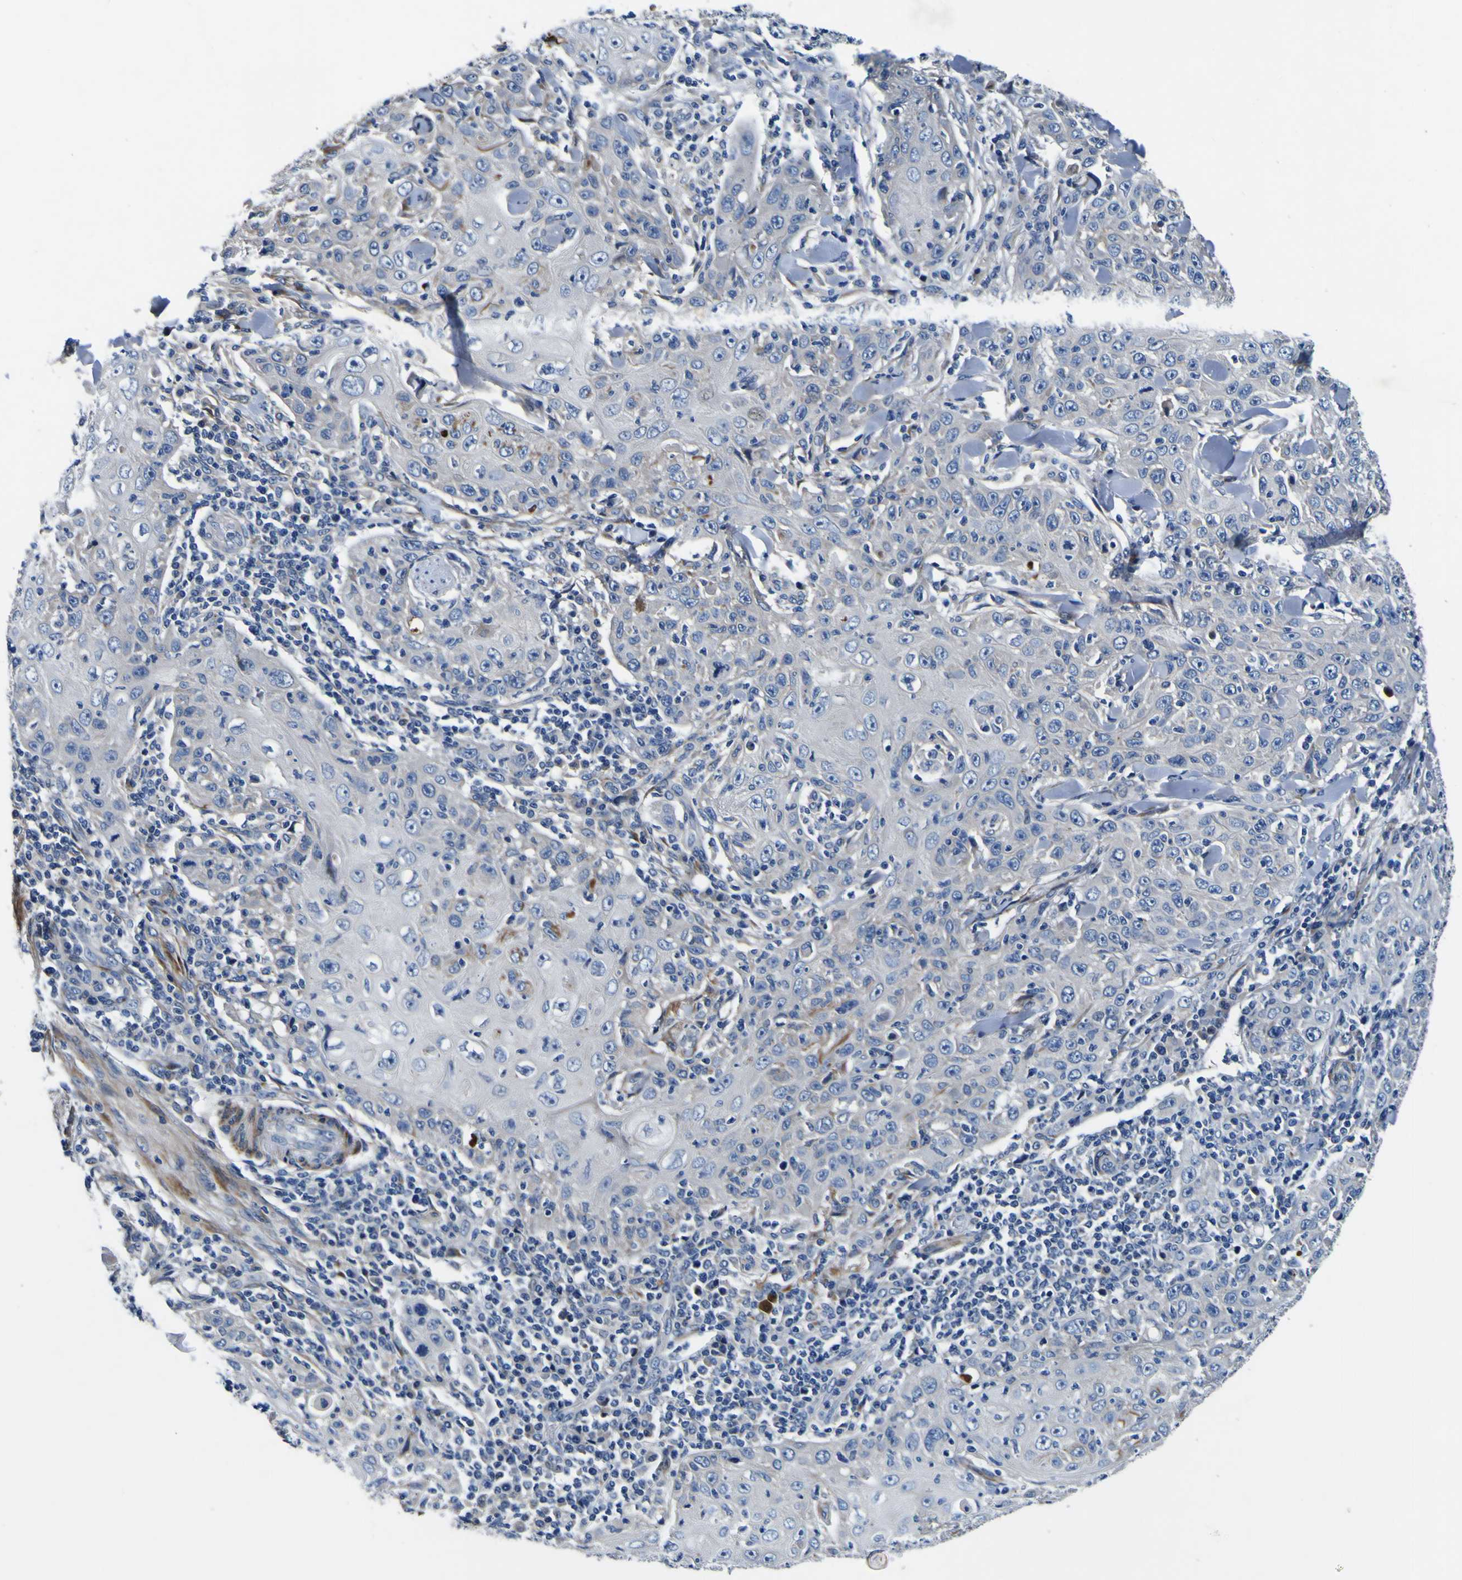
{"staining": {"intensity": "weak", "quantity": "<25%", "location": "cytoplasmic/membranous"}, "tissue": "skin cancer", "cell_type": "Tumor cells", "image_type": "cancer", "snomed": [{"axis": "morphology", "description": "Squamous cell carcinoma, NOS"}, {"axis": "topography", "description": "Skin"}], "caption": "Human skin cancer (squamous cell carcinoma) stained for a protein using immunohistochemistry (IHC) displays no expression in tumor cells.", "gene": "AGAP3", "patient": {"sex": "female", "age": 88}}